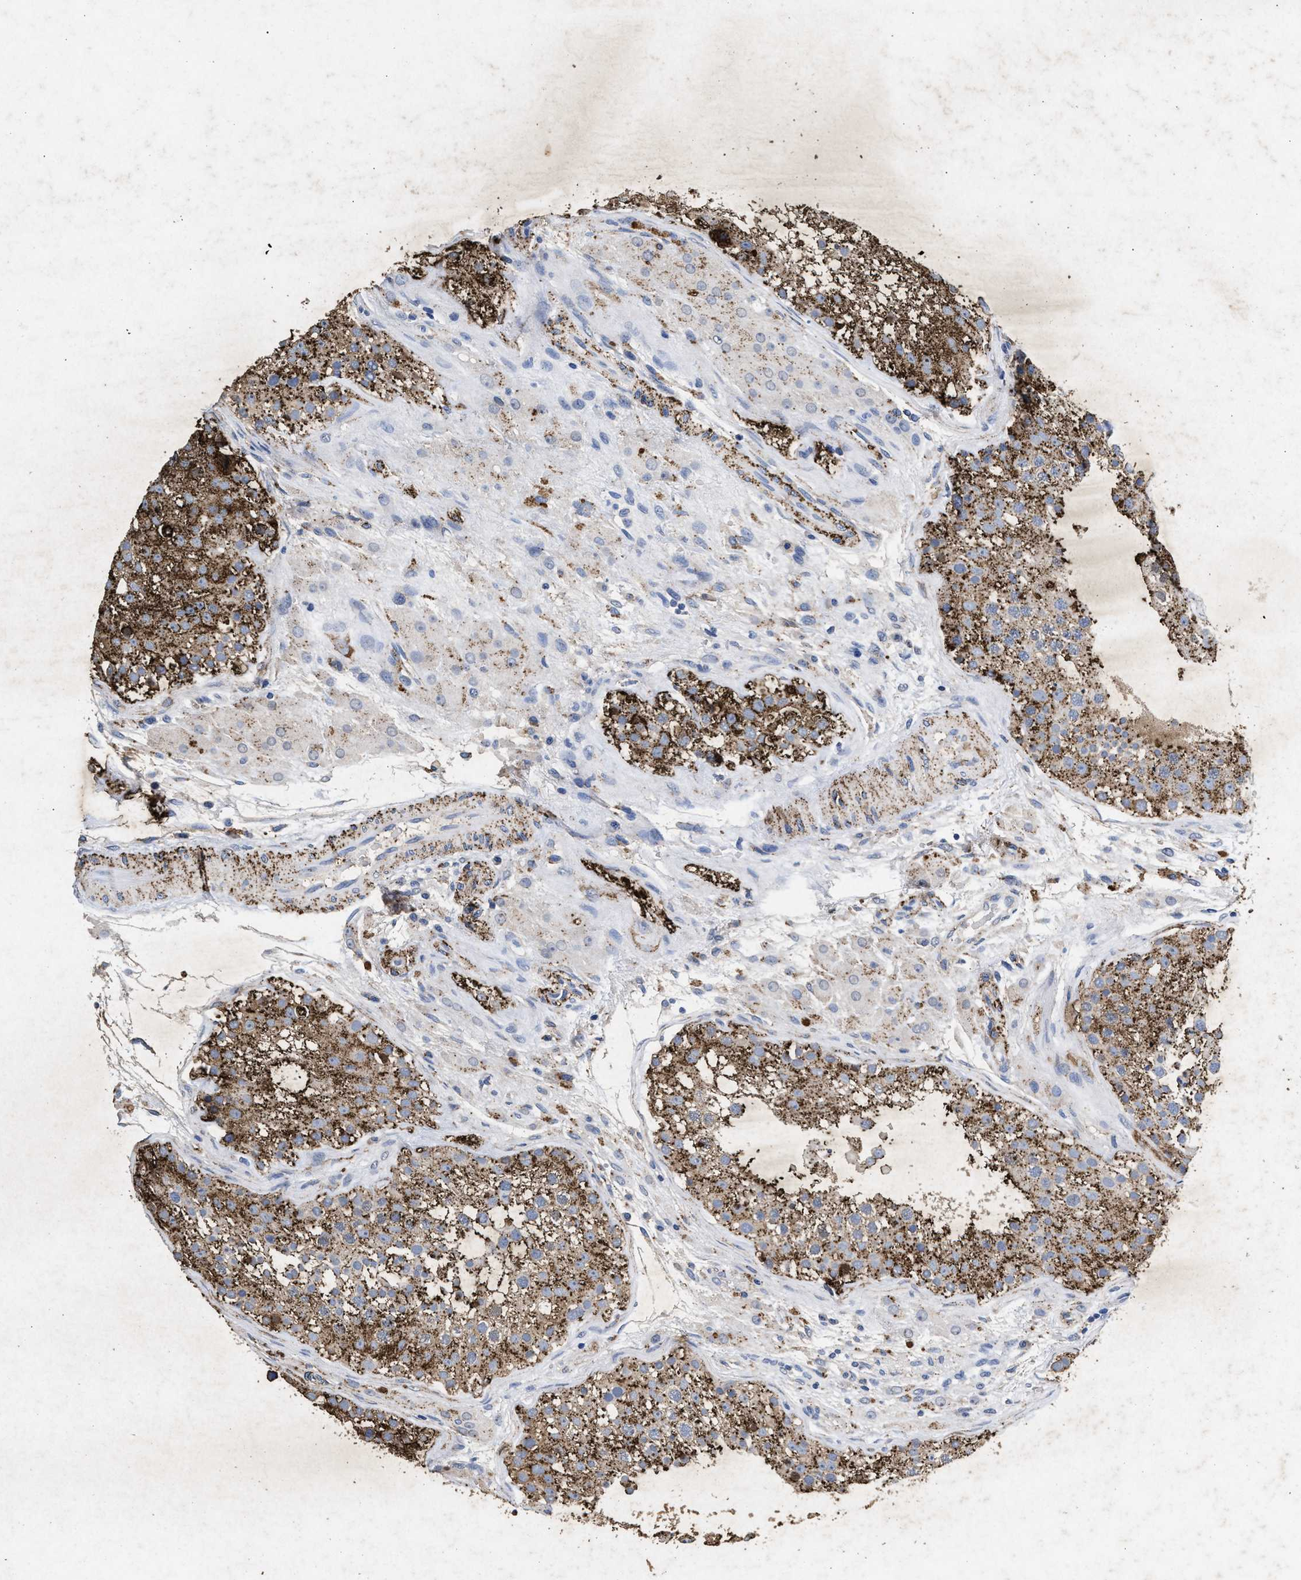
{"staining": {"intensity": "moderate", "quantity": ">75%", "location": "cytoplasmic/membranous"}, "tissue": "testis", "cell_type": "Cells in seminiferous ducts", "image_type": "normal", "snomed": [{"axis": "morphology", "description": "Normal tissue, NOS"}, {"axis": "topography", "description": "Testis"}], "caption": "IHC histopathology image of benign testis: human testis stained using immunohistochemistry reveals medium levels of moderate protein expression localized specifically in the cytoplasmic/membranous of cells in seminiferous ducts, appearing as a cytoplasmic/membranous brown color.", "gene": "LTB4R2", "patient": {"sex": "male", "age": 26}}